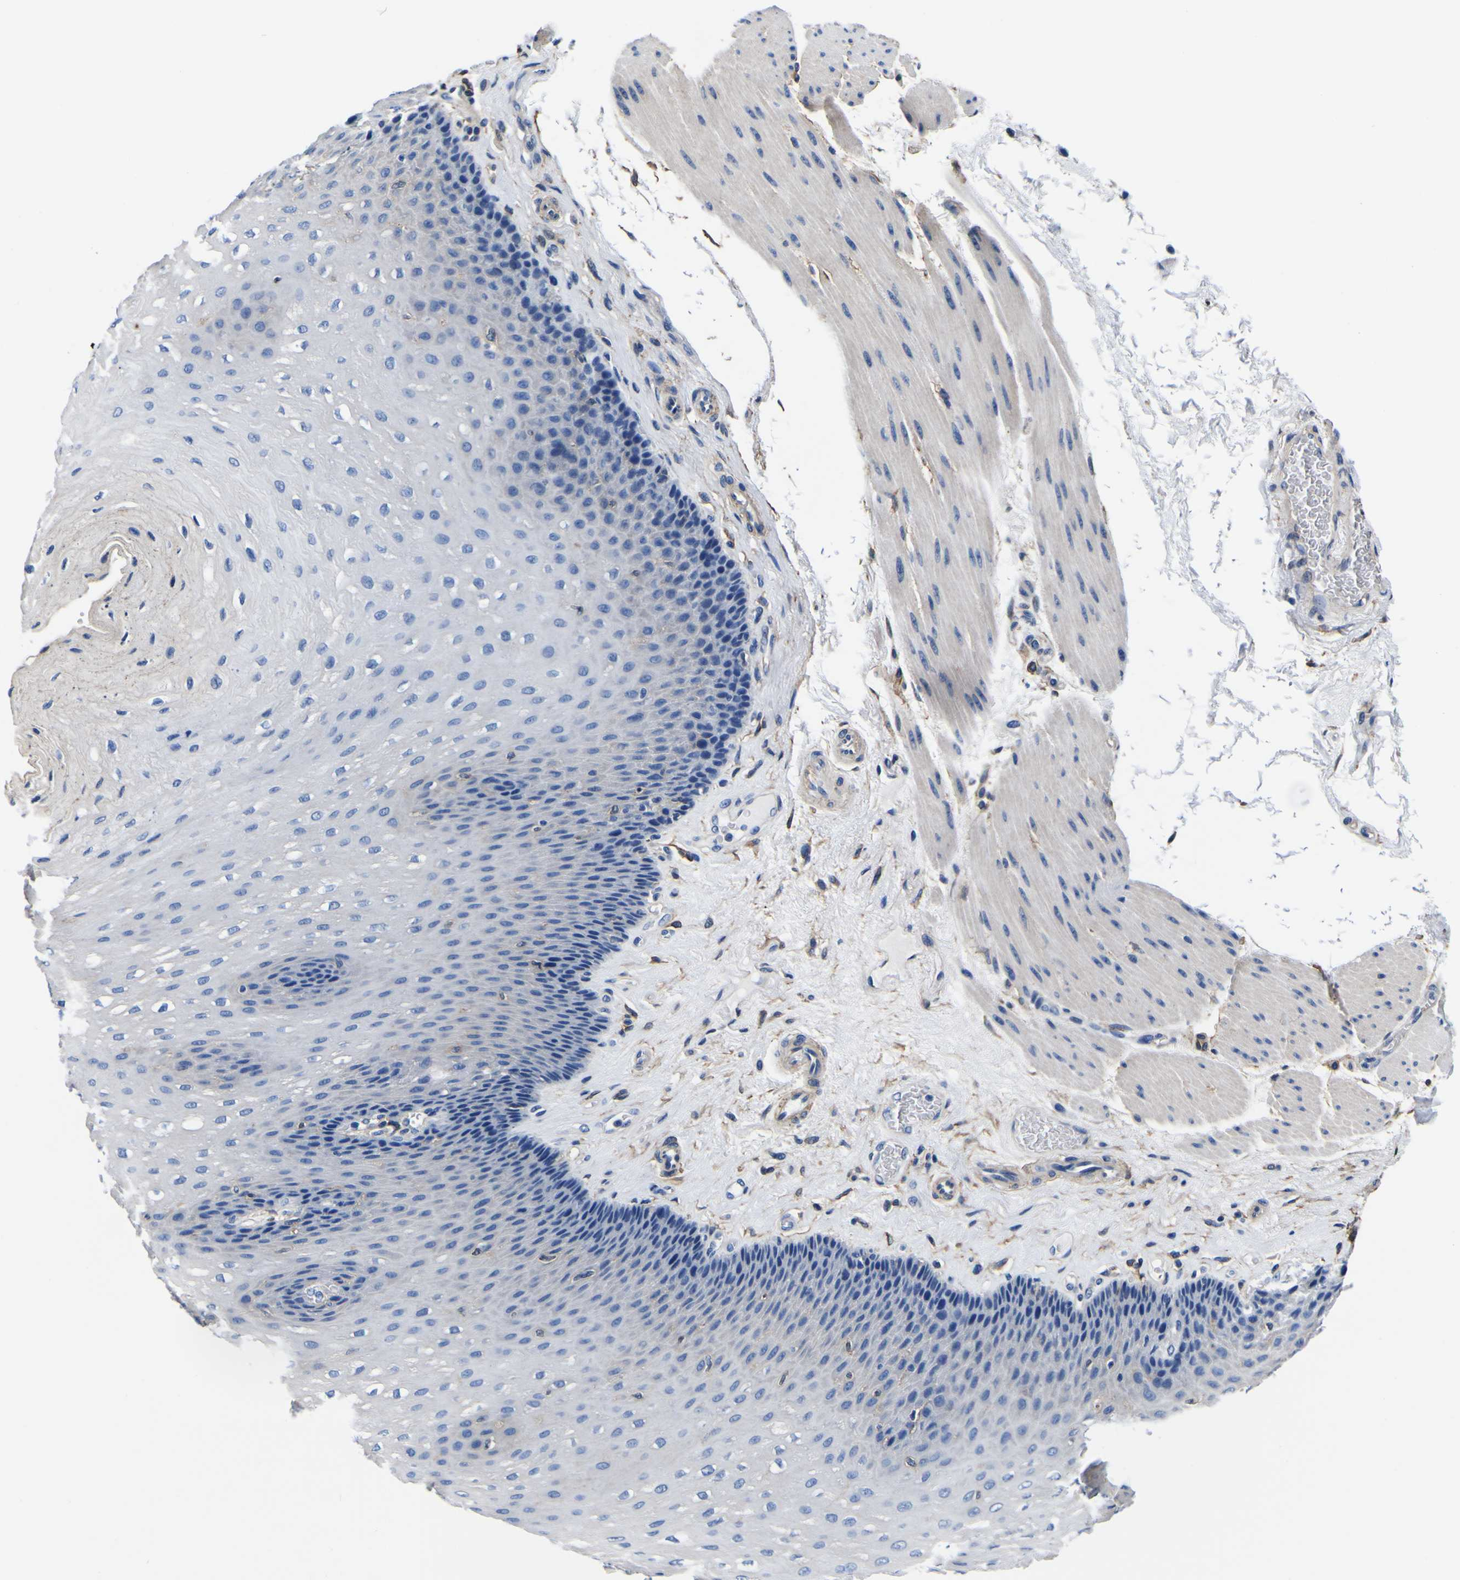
{"staining": {"intensity": "negative", "quantity": "none", "location": "none"}, "tissue": "esophagus", "cell_type": "Squamous epithelial cells", "image_type": "normal", "snomed": [{"axis": "morphology", "description": "Normal tissue, NOS"}, {"axis": "topography", "description": "Esophagus"}], "caption": "This is a image of immunohistochemistry (IHC) staining of normal esophagus, which shows no positivity in squamous epithelial cells.", "gene": "PXDN", "patient": {"sex": "female", "age": 72}}